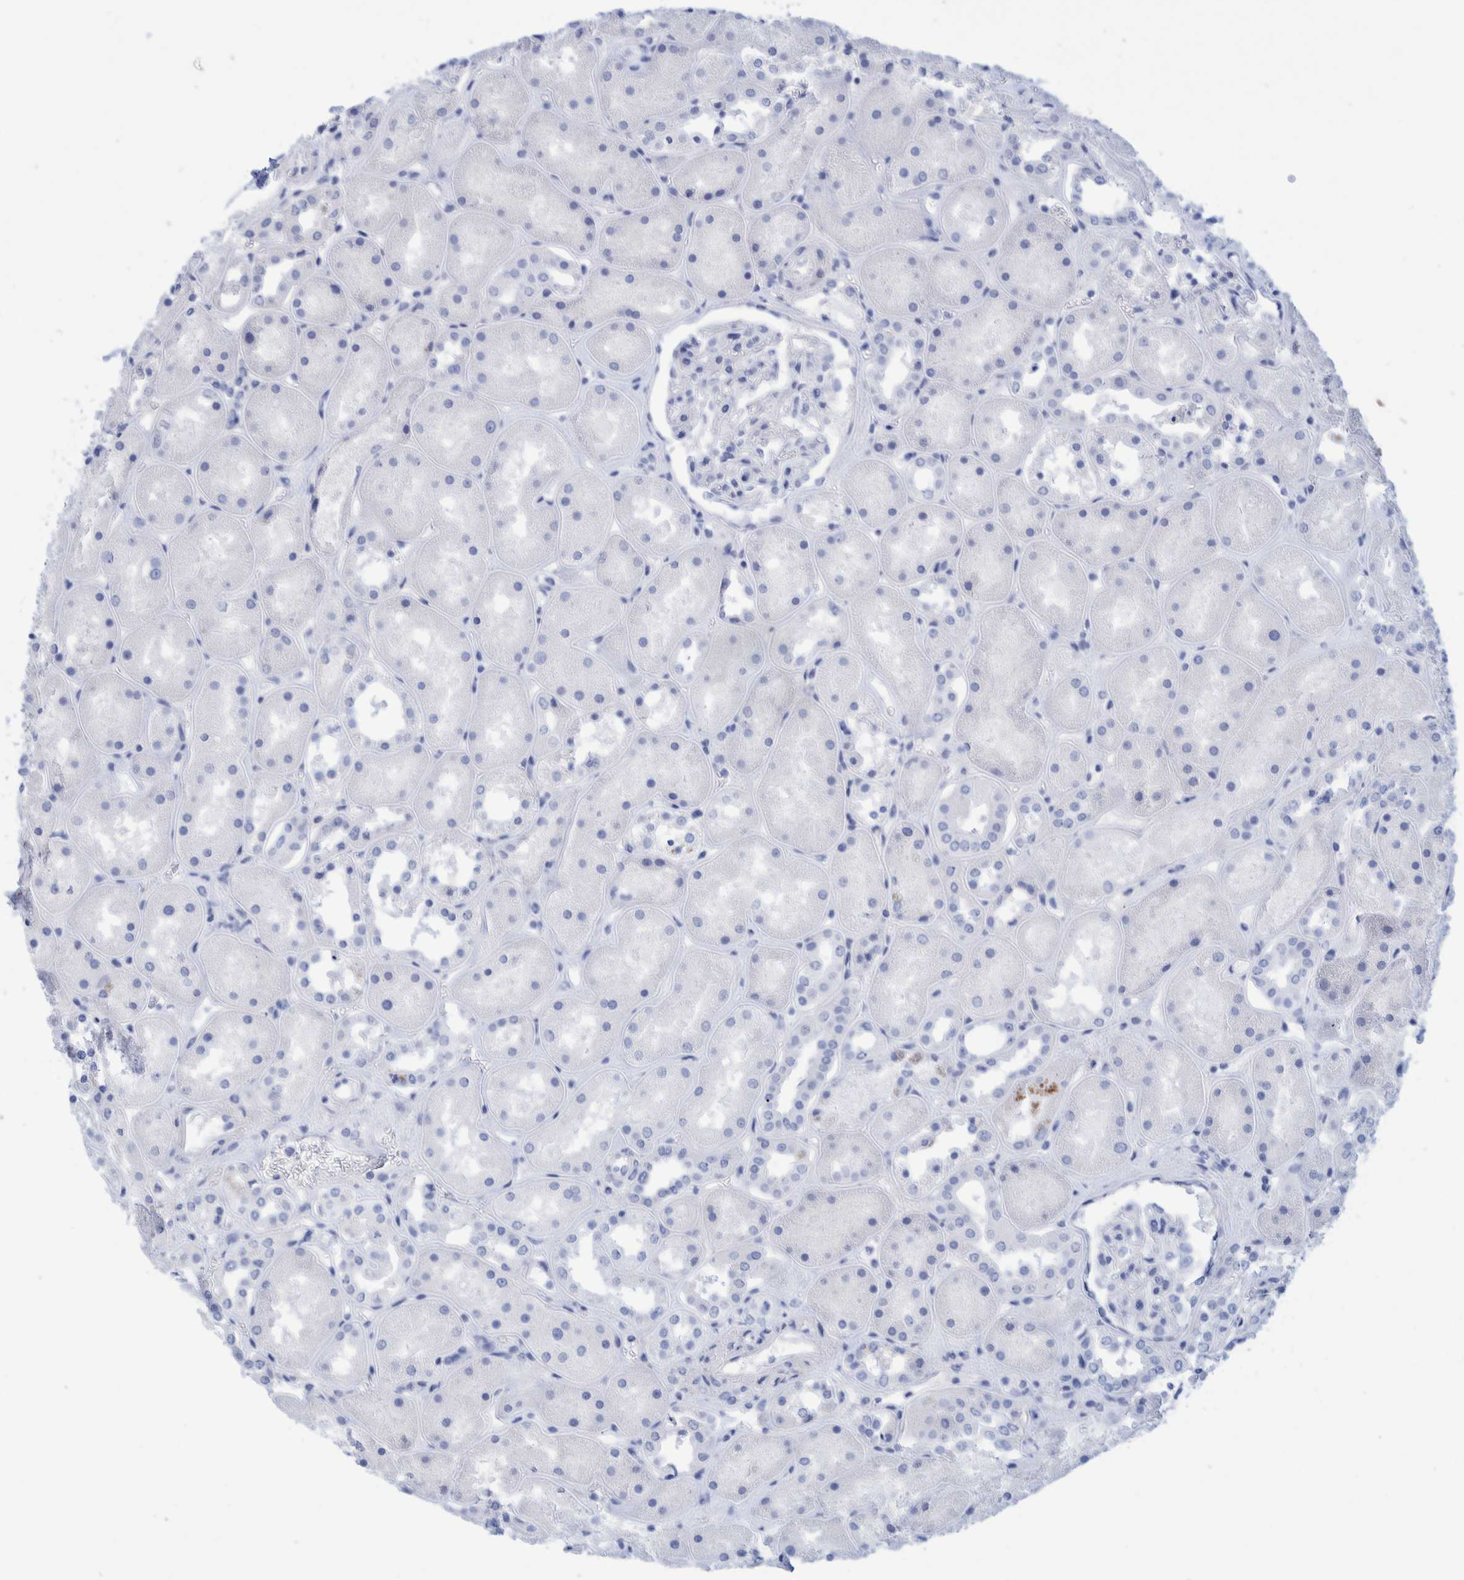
{"staining": {"intensity": "negative", "quantity": "none", "location": "none"}, "tissue": "kidney", "cell_type": "Cells in glomeruli", "image_type": "normal", "snomed": [{"axis": "morphology", "description": "Normal tissue, NOS"}, {"axis": "topography", "description": "Kidney"}], "caption": "The immunohistochemistry photomicrograph has no significant staining in cells in glomeruli of kidney.", "gene": "PERP", "patient": {"sex": "male", "age": 70}}